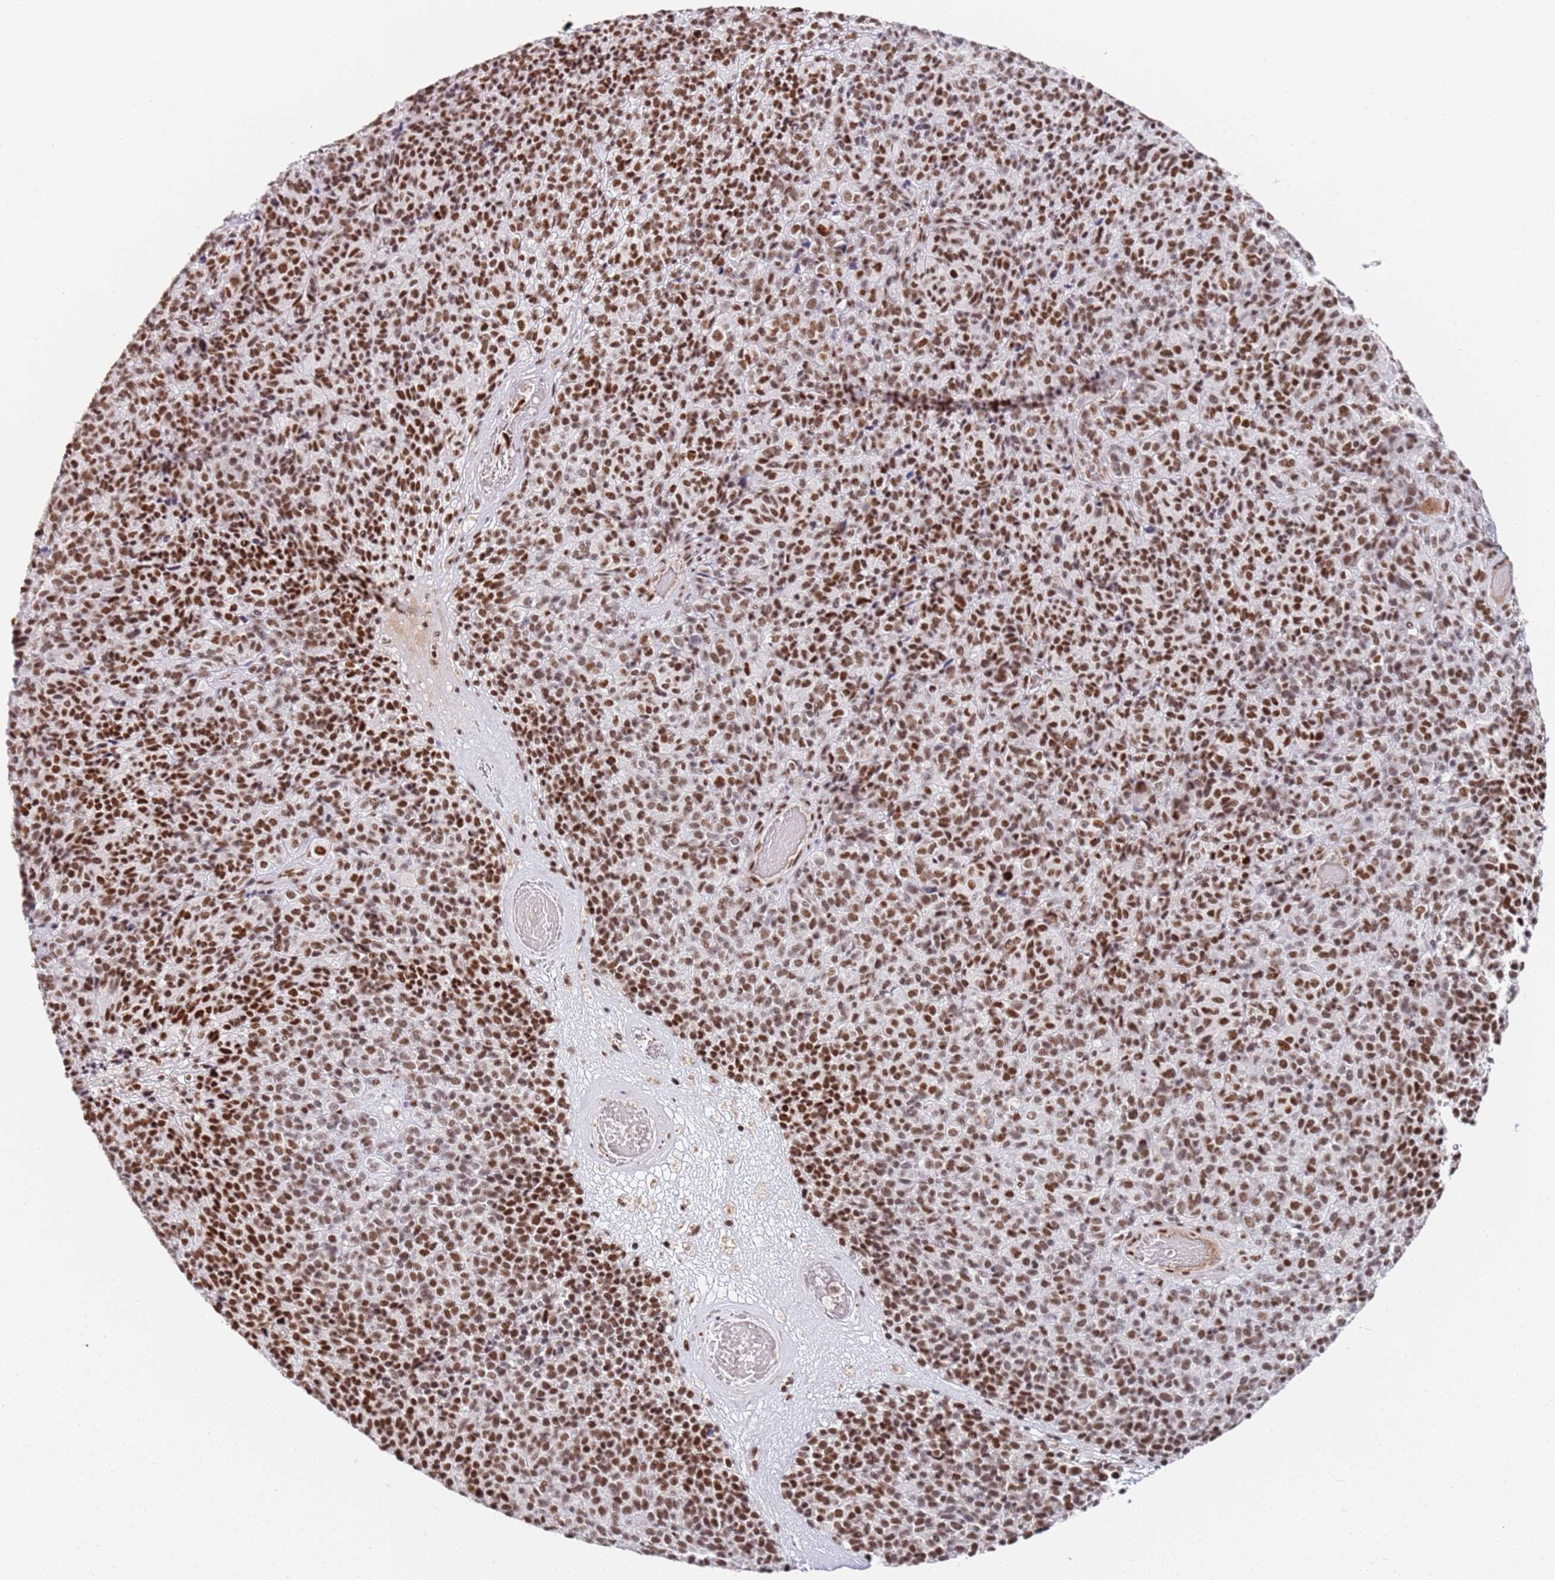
{"staining": {"intensity": "strong", "quantity": ">75%", "location": "nuclear"}, "tissue": "melanoma", "cell_type": "Tumor cells", "image_type": "cancer", "snomed": [{"axis": "morphology", "description": "Malignant melanoma, Metastatic site"}, {"axis": "topography", "description": "Brain"}], "caption": "Melanoma stained for a protein demonstrates strong nuclear positivity in tumor cells.", "gene": "AKAP8L", "patient": {"sex": "female", "age": 56}}